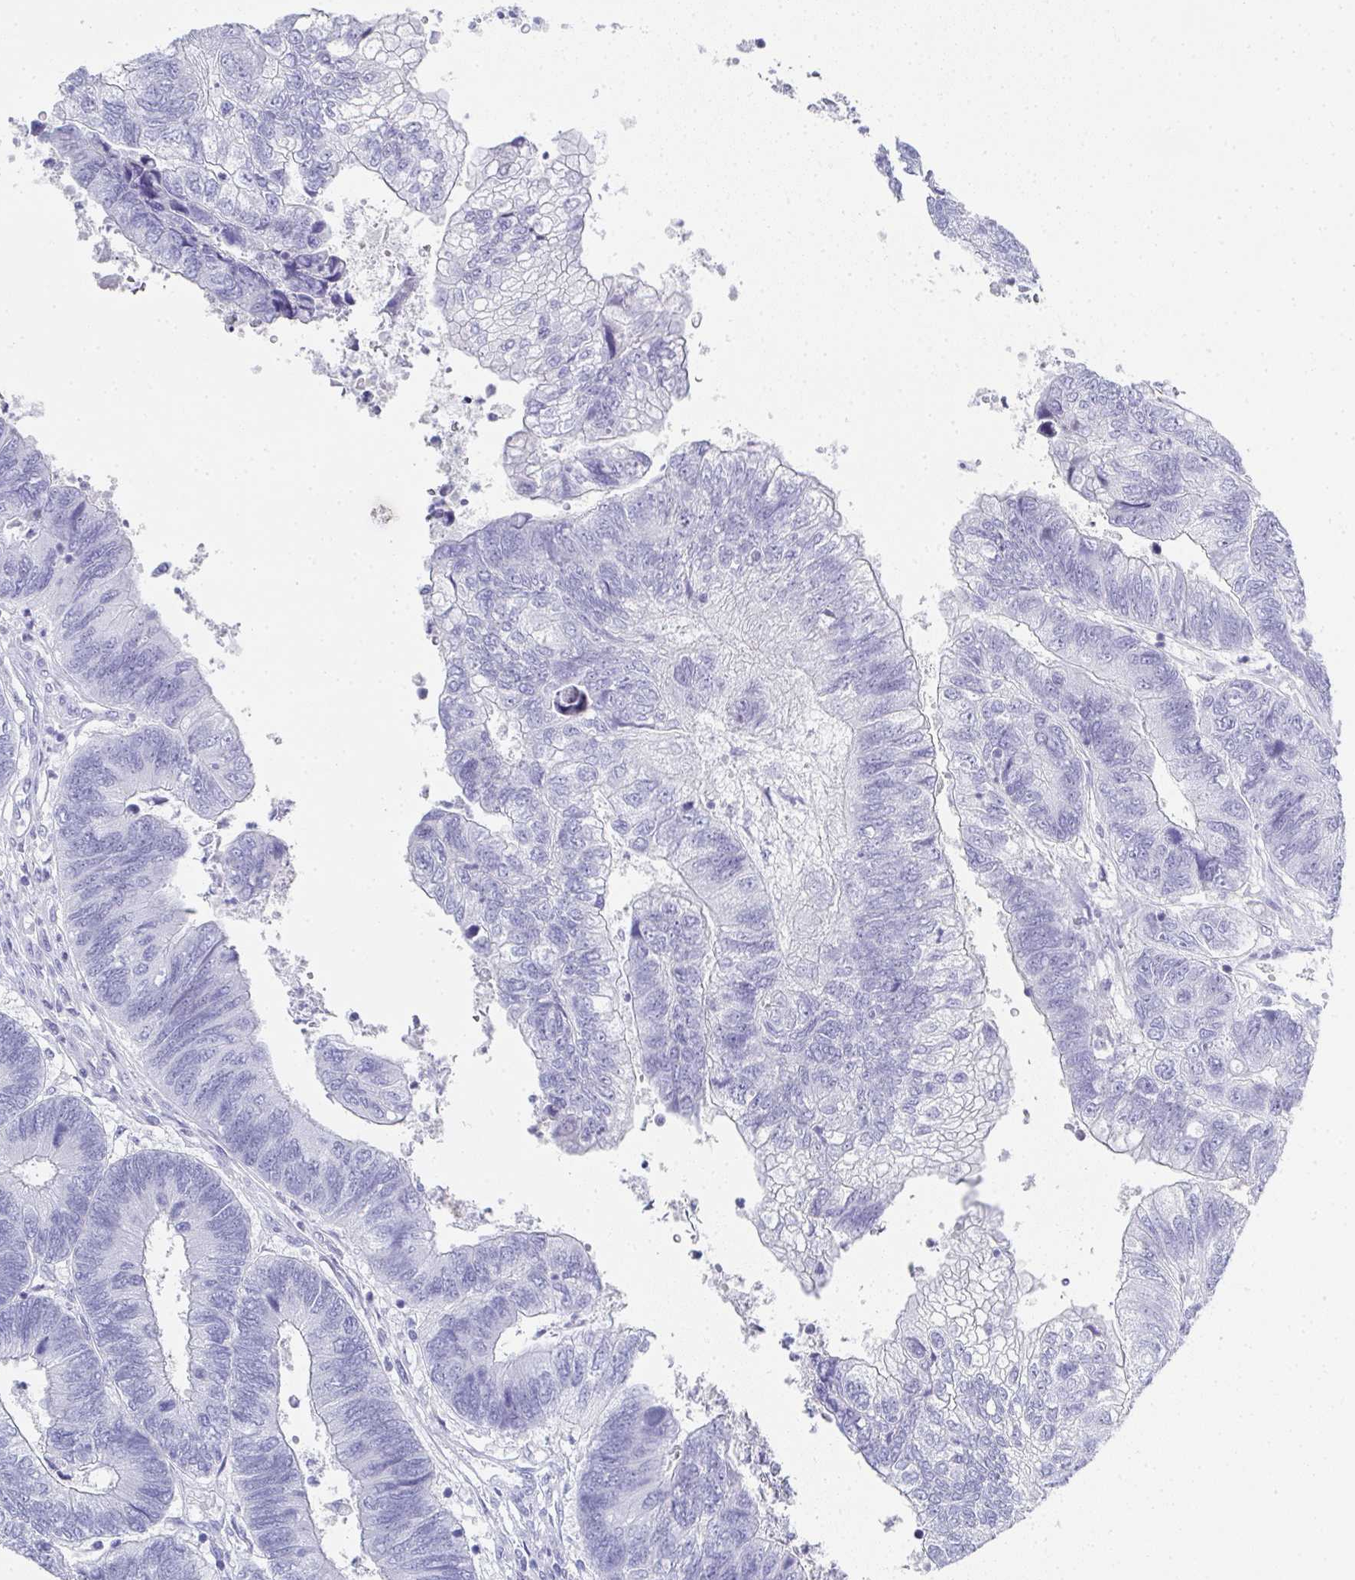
{"staining": {"intensity": "negative", "quantity": "none", "location": "none"}, "tissue": "colorectal cancer", "cell_type": "Tumor cells", "image_type": "cancer", "snomed": [{"axis": "morphology", "description": "Adenocarcinoma, NOS"}, {"axis": "topography", "description": "Colon"}], "caption": "There is no significant expression in tumor cells of adenocarcinoma (colorectal).", "gene": "SYCP1", "patient": {"sex": "female", "age": 67}}